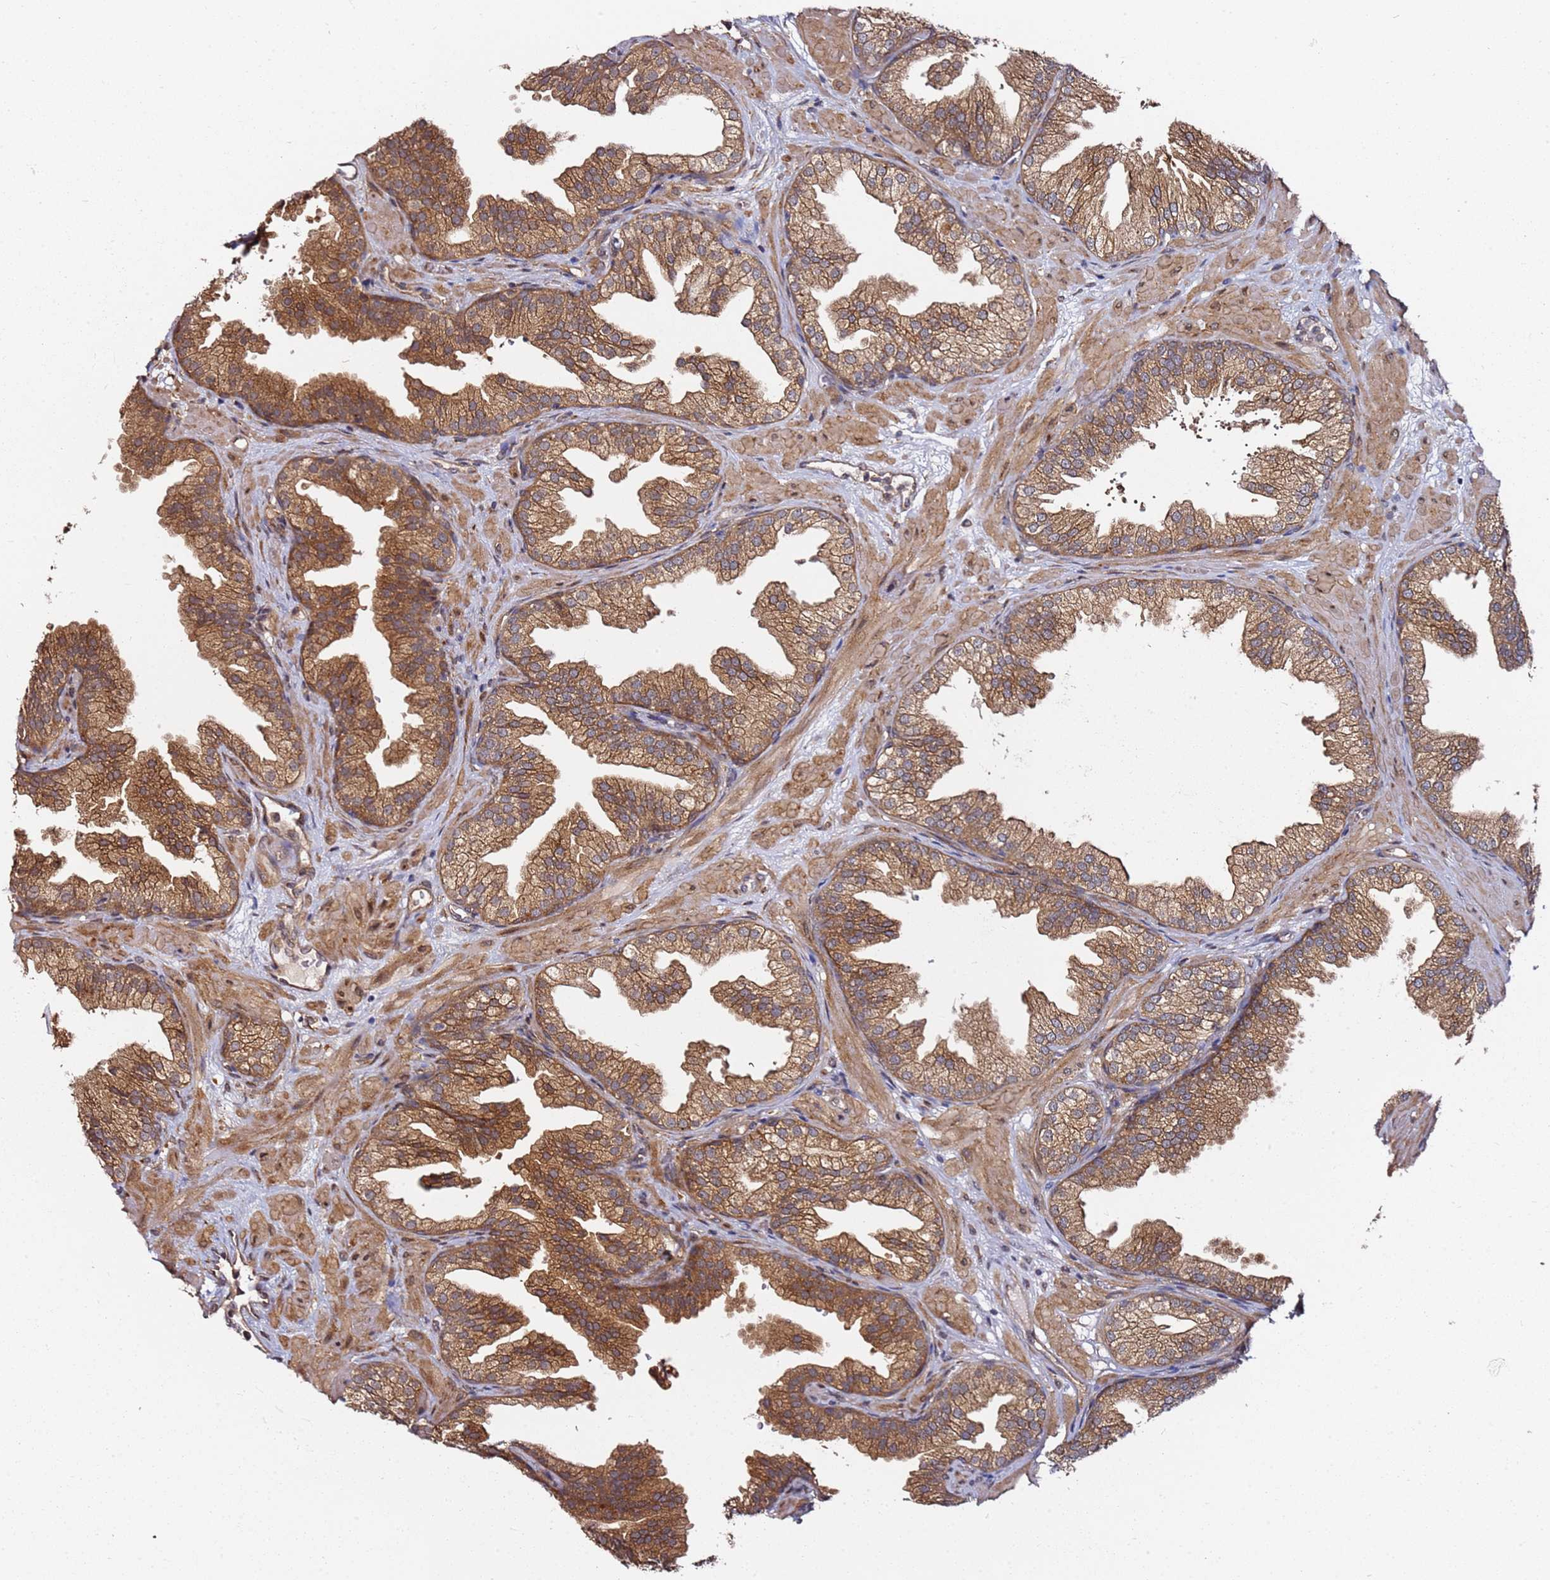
{"staining": {"intensity": "moderate", "quantity": ">75%", "location": "cytoplasmic/membranous"}, "tissue": "prostate", "cell_type": "Glandular cells", "image_type": "normal", "snomed": [{"axis": "morphology", "description": "Normal tissue, NOS"}, {"axis": "topography", "description": "Prostate"}], "caption": "High-magnification brightfield microscopy of normal prostate stained with DAB (3,3'-diaminobenzidine) (brown) and counterstained with hematoxylin (blue). glandular cells exhibit moderate cytoplasmic/membranous expression is appreciated in approximately>75% of cells.", "gene": "PRKAB2", "patient": {"sex": "male", "age": 37}}